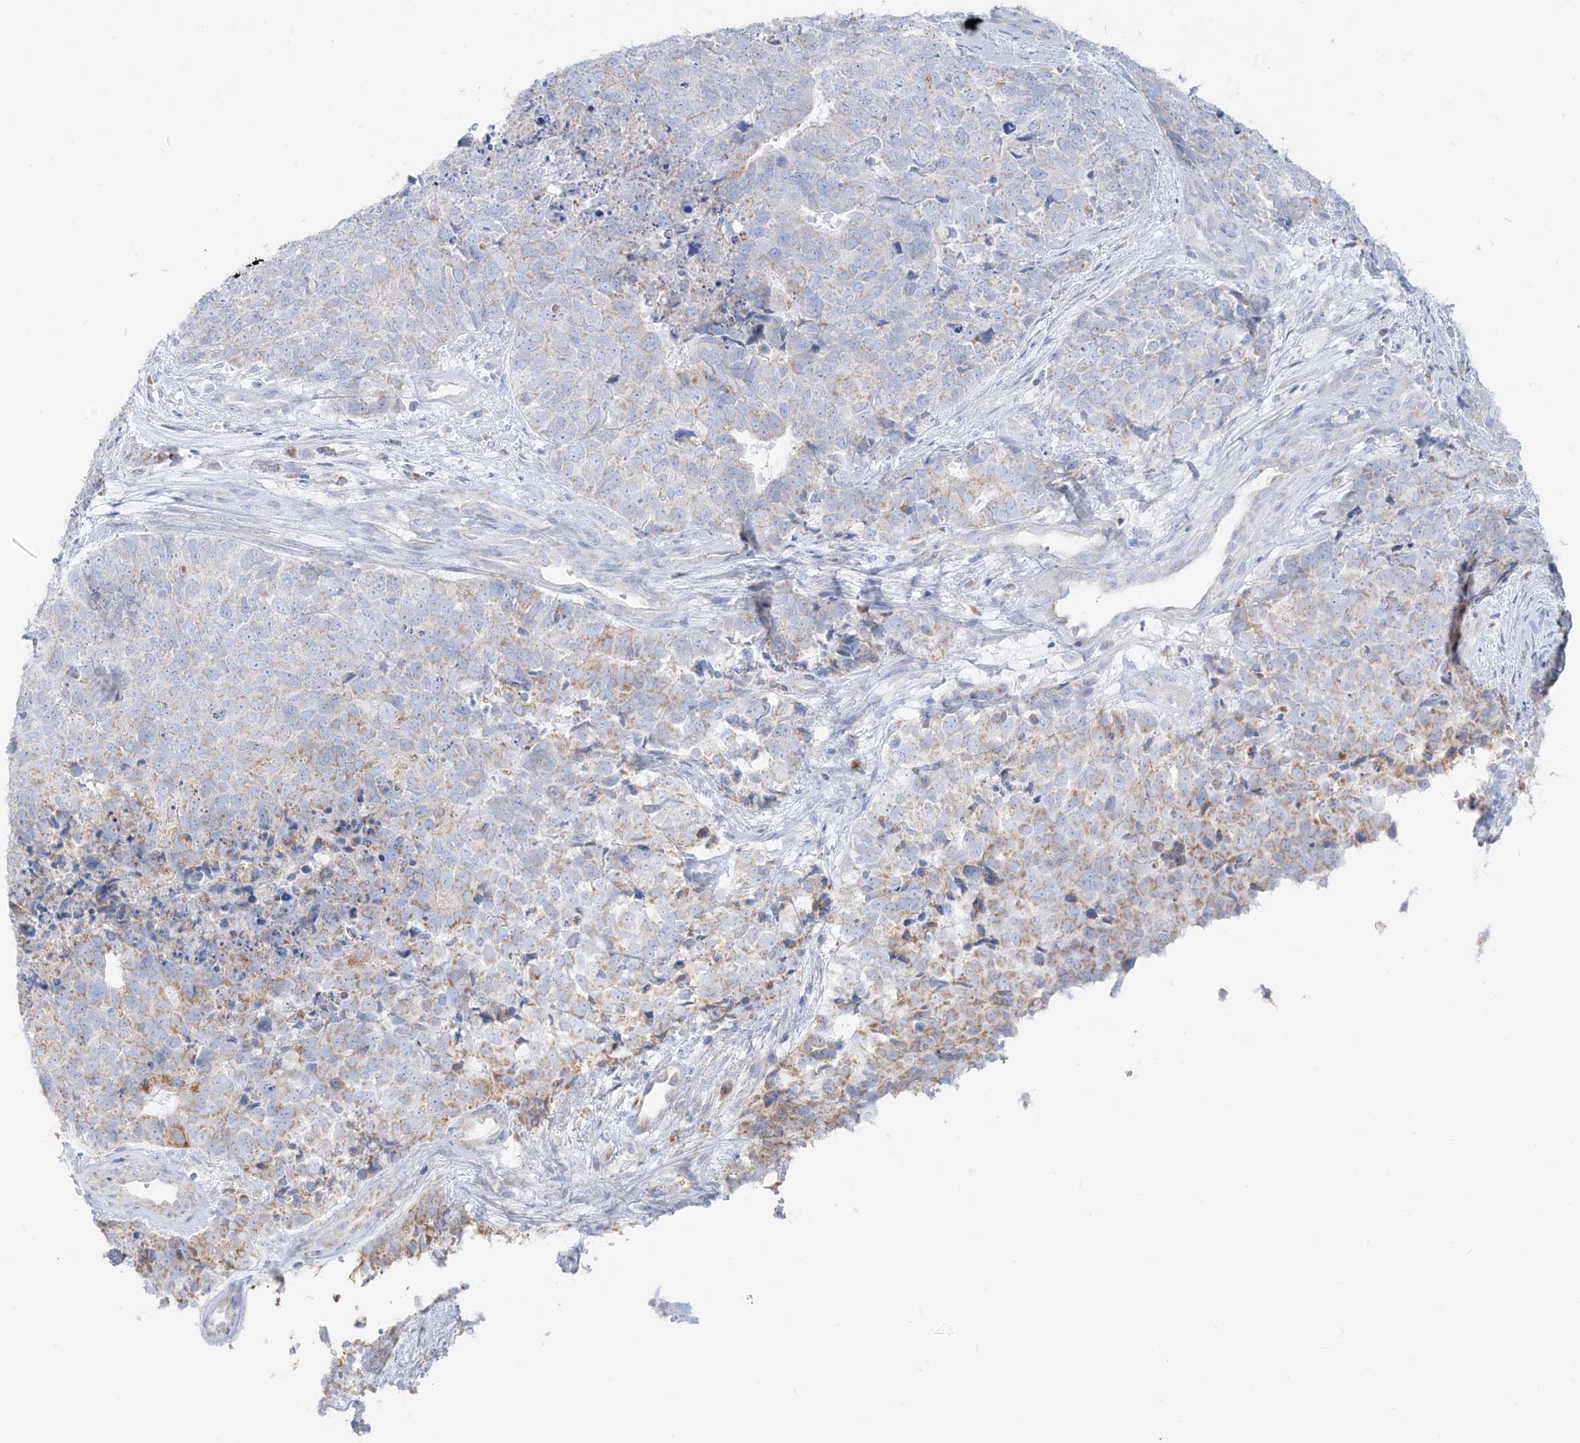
{"staining": {"intensity": "negative", "quantity": "none", "location": "none"}, "tissue": "cervical cancer", "cell_type": "Tumor cells", "image_type": "cancer", "snomed": [{"axis": "morphology", "description": "Squamous cell carcinoma, NOS"}, {"axis": "topography", "description": "Cervix"}], "caption": "IHC of cervical squamous cell carcinoma demonstrates no staining in tumor cells.", "gene": "SLC26A3", "patient": {"sex": "female", "age": 63}}